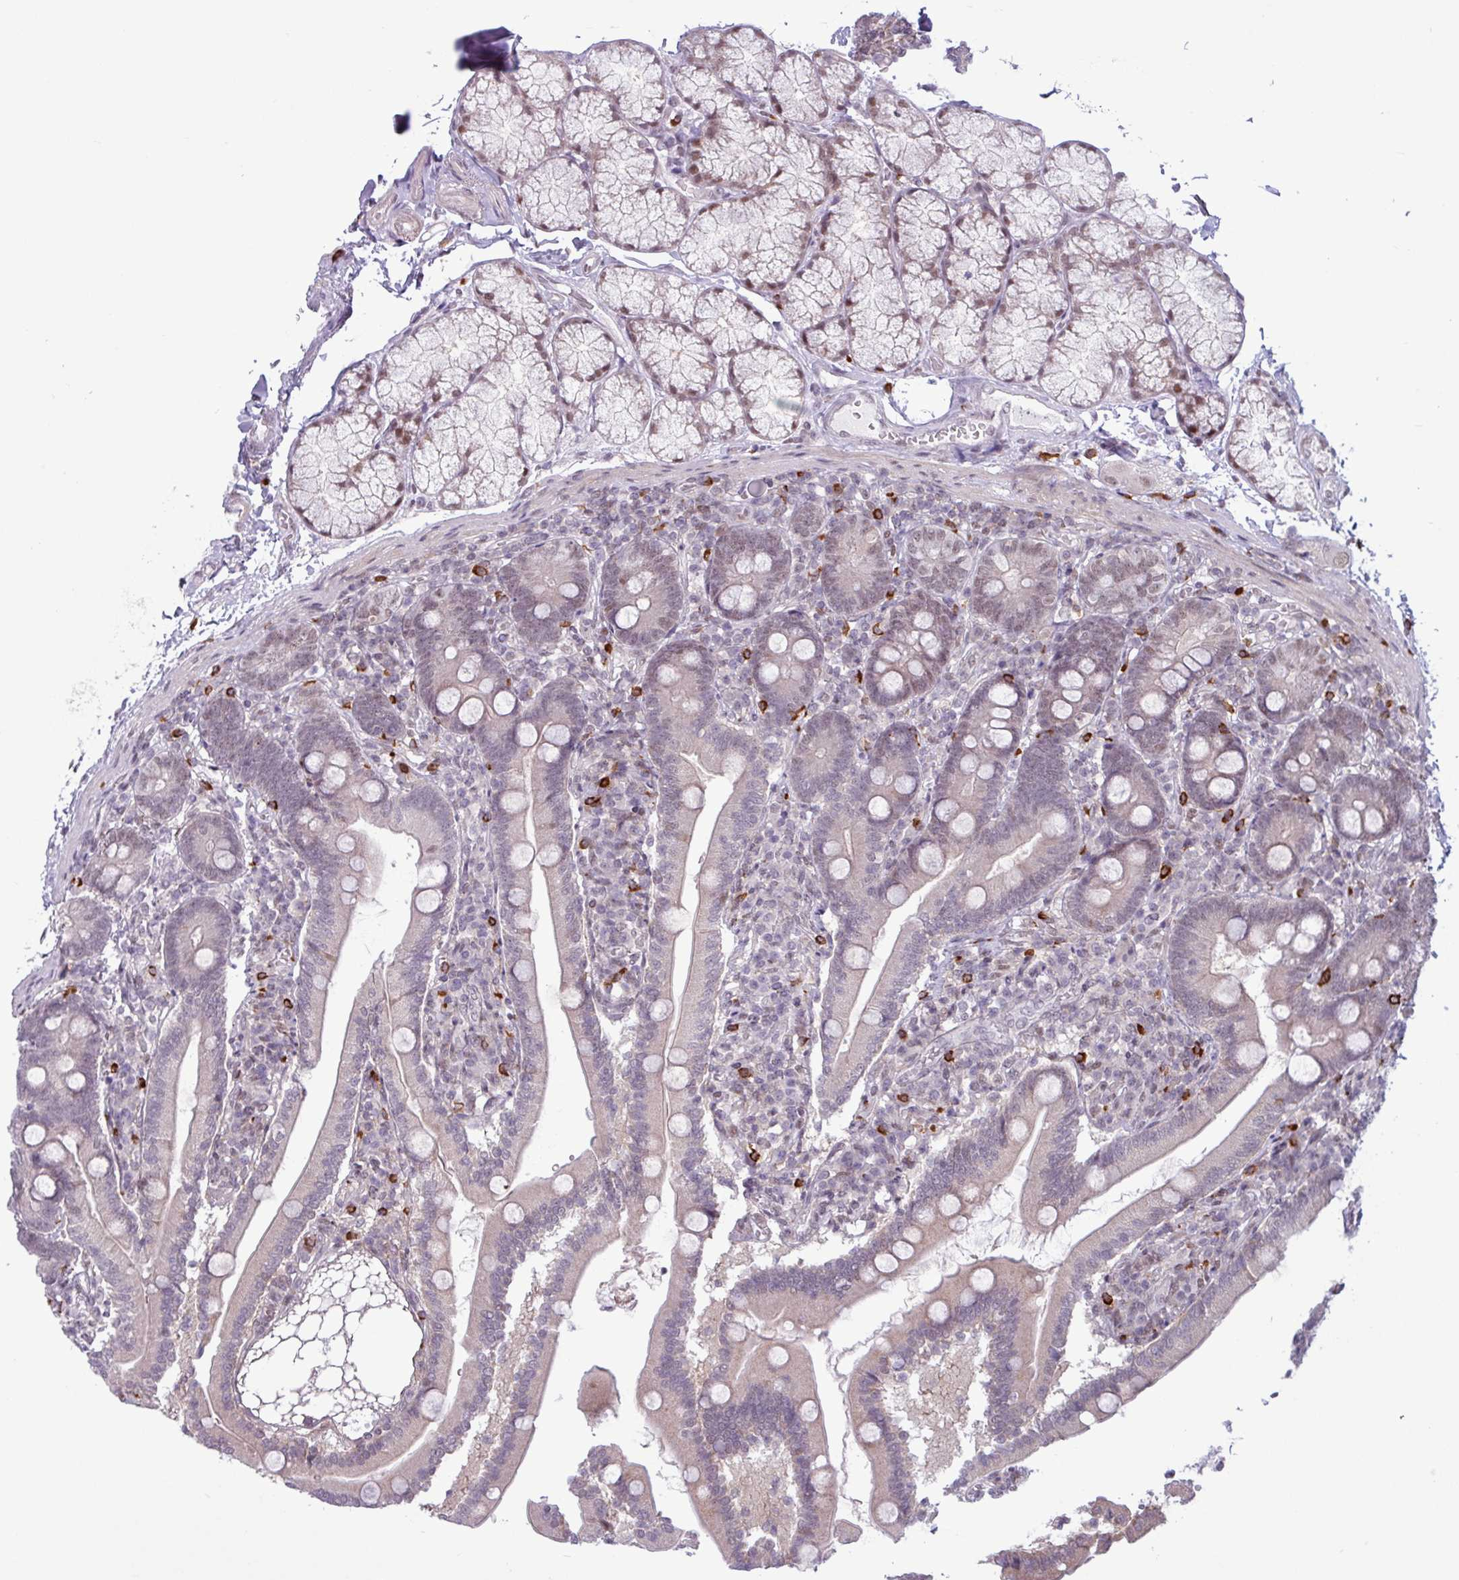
{"staining": {"intensity": "moderate", "quantity": "25%-75%", "location": "cytoplasmic/membranous,nuclear"}, "tissue": "duodenum", "cell_type": "Glandular cells", "image_type": "normal", "snomed": [{"axis": "morphology", "description": "Normal tissue, NOS"}, {"axis": "topography", "description": "Duodenum"}], "caption": "Moderate cytoplasmic/membranous,nuclear protein expression is seen in approximately 25%-75% of glandular cells in duodenum. Using DAB (3,3'-diaminobenzidine) (brown) and hematoxylin (blue) stains, captured at high magnification using brightfield microscopy.", "gene": "NOTCH2", "patient": {"sex": "female", "age": 67}}